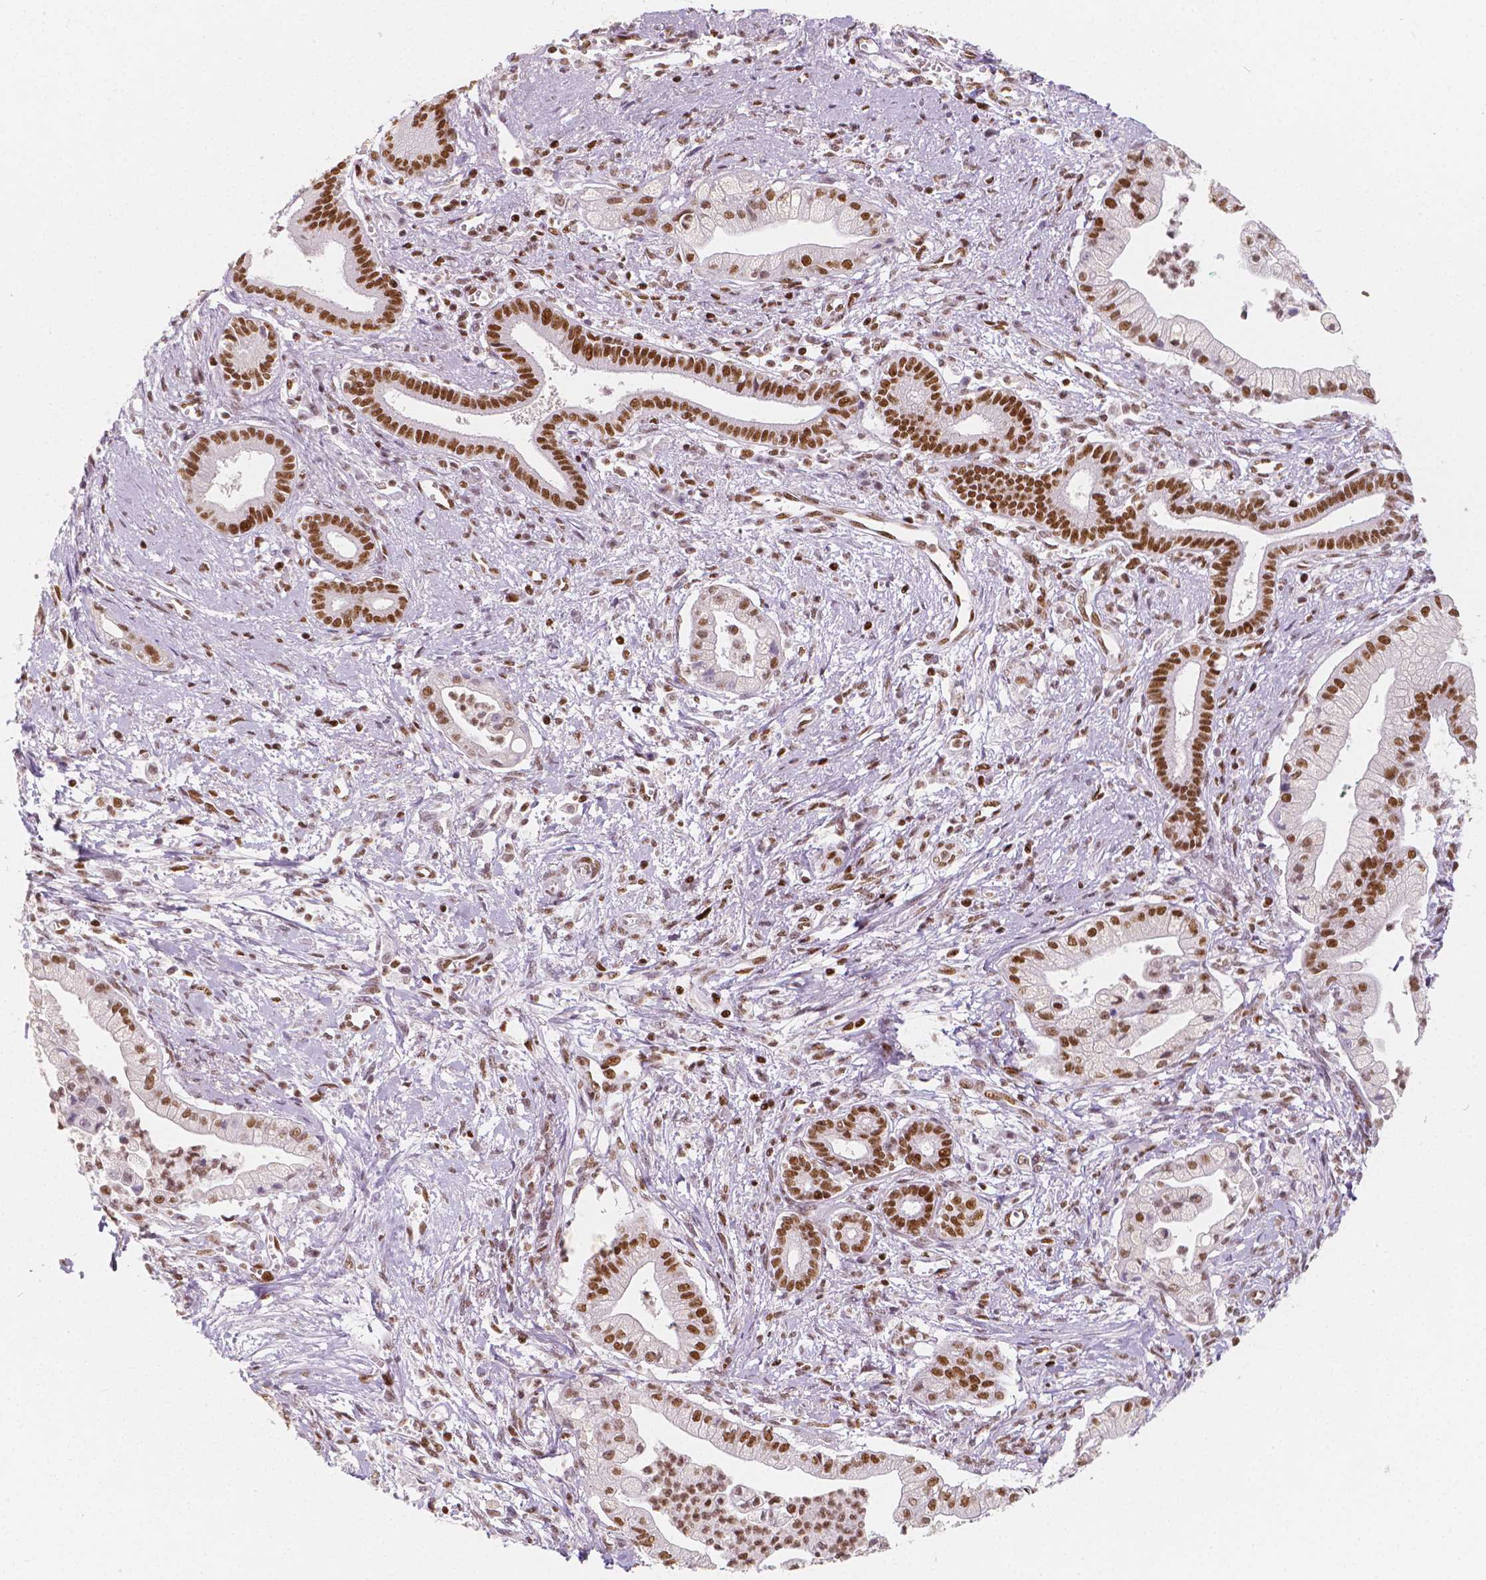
{"staining": {"intensity": "strong", "quantity": ">75%", "location": "nuclear"}, "tissue": "pancreatic cancer", "cell_type": "Tumor cells", "image_type": "cancer", "snomed": [{"axis": "morphology", "description": "Normal tissue, NOS"}, {"axis": "morphology", "description": "Adenocarcinoma, NOS"}, {"axis": "topography", "description": "Lymph node"}, {"axis": "topography", "description": "Pancreas"}], "caption": "Brown immunohistochemical staining in pancreatic cancer shows strong nuclear positivity in approximately >75% of tumor cells.", "gene": "HDAC1", "patient": {"sex": "female", "age": 58}}